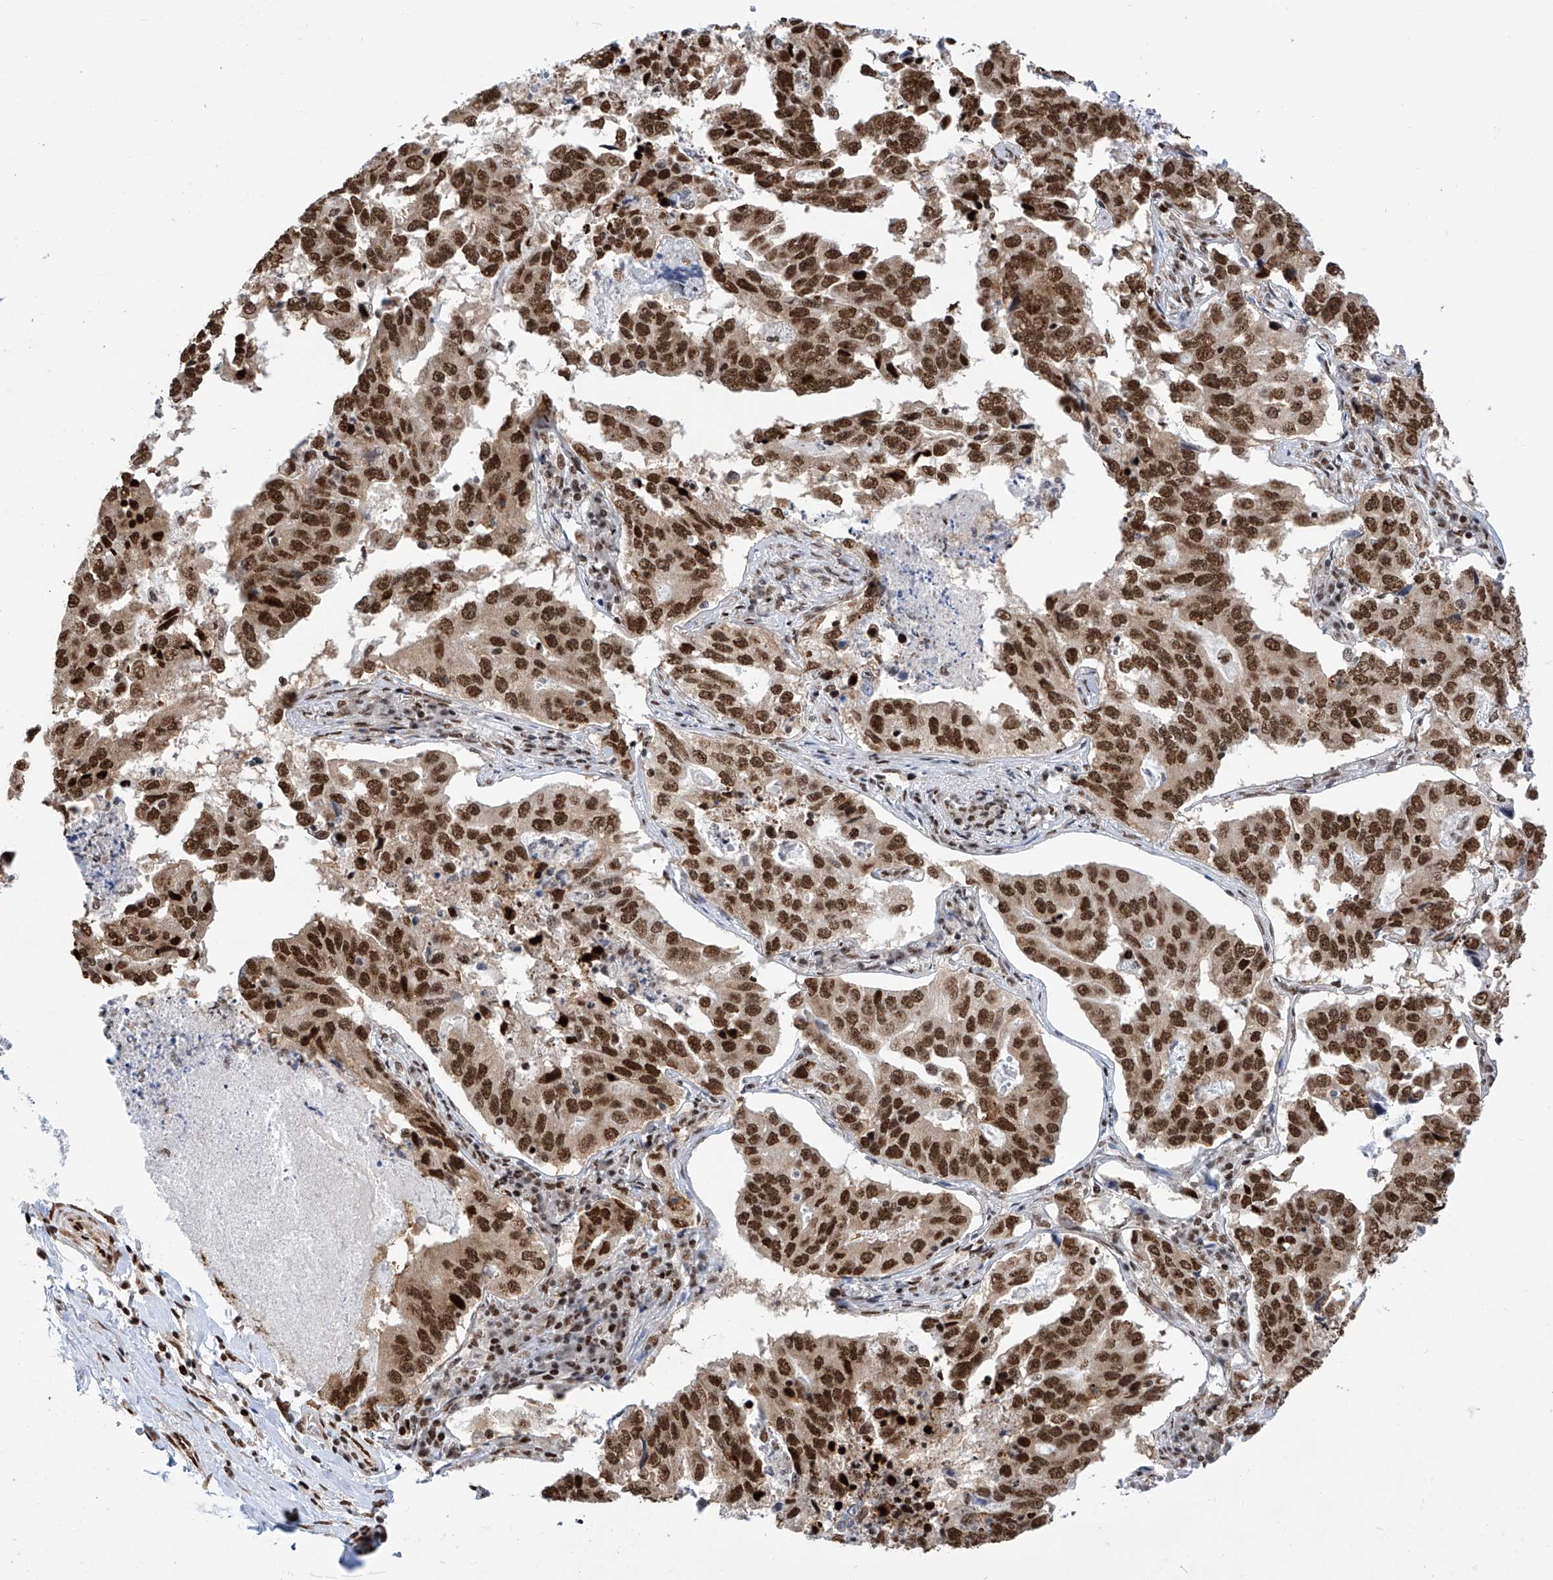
{"staining": {"intensity": "strong", "quantity": ">75%", "location": "nuclear"}, "tissue": "lung cancer", "cell_type": "Tumor cells", "image_type": "cancer", "snomed": [{"axis": "morphology", "description": "Adenocarcinoma, NOS"}, {"axis": "topography", "description": "Lung"}], "caption": "Protein analysis of lung adenocarcinoma tissue demonstrates strong nuclear expression in about >75% of tumor cells. (IHC, brightfield microscopy, high magnification).", "gene": "SRSF6", "patient": {"sex": "female", "age": 51}}